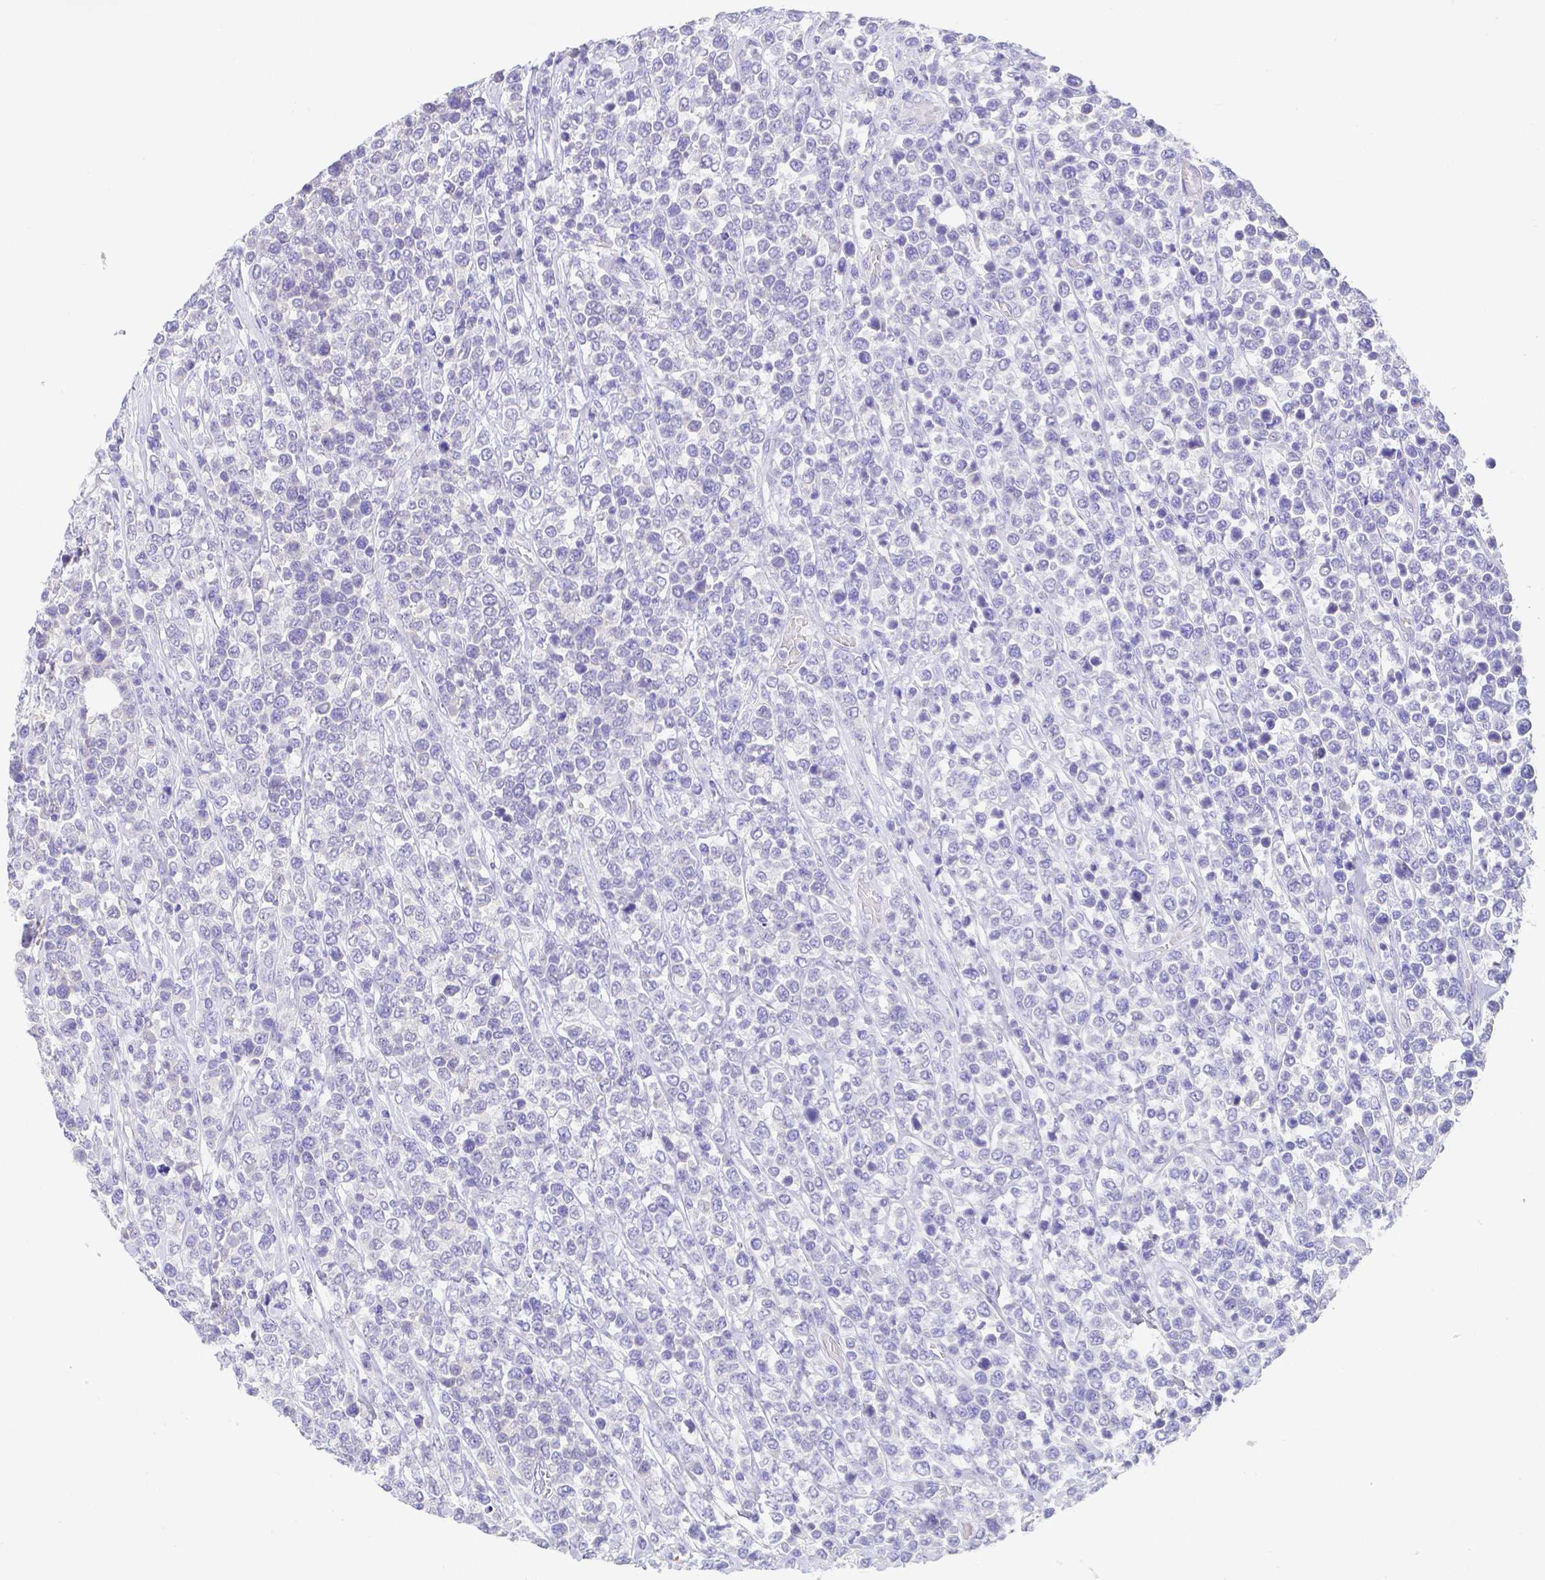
{"staining": {"intensity": "negative", "quantity": "none", "location": "none"}, "tissue": "lymphoma", "cell_type": "Tumor cells", "image_type": "cancer", "snomed": [{"axis": "morphology", "description": "Malignant lymphoma, non-Hodgkin's type, High grade"}, {"axis": "topography", "description": "Soft tissue"}], "caption": "This is a image of immunohistochemistry (IHC) staining of high-grade malignant lymphoma, non-Hodgkin's type, which shows no expression in tumor cells.", "gene": "ZG16B", "patient": {"sex": "female", "age": 56}}